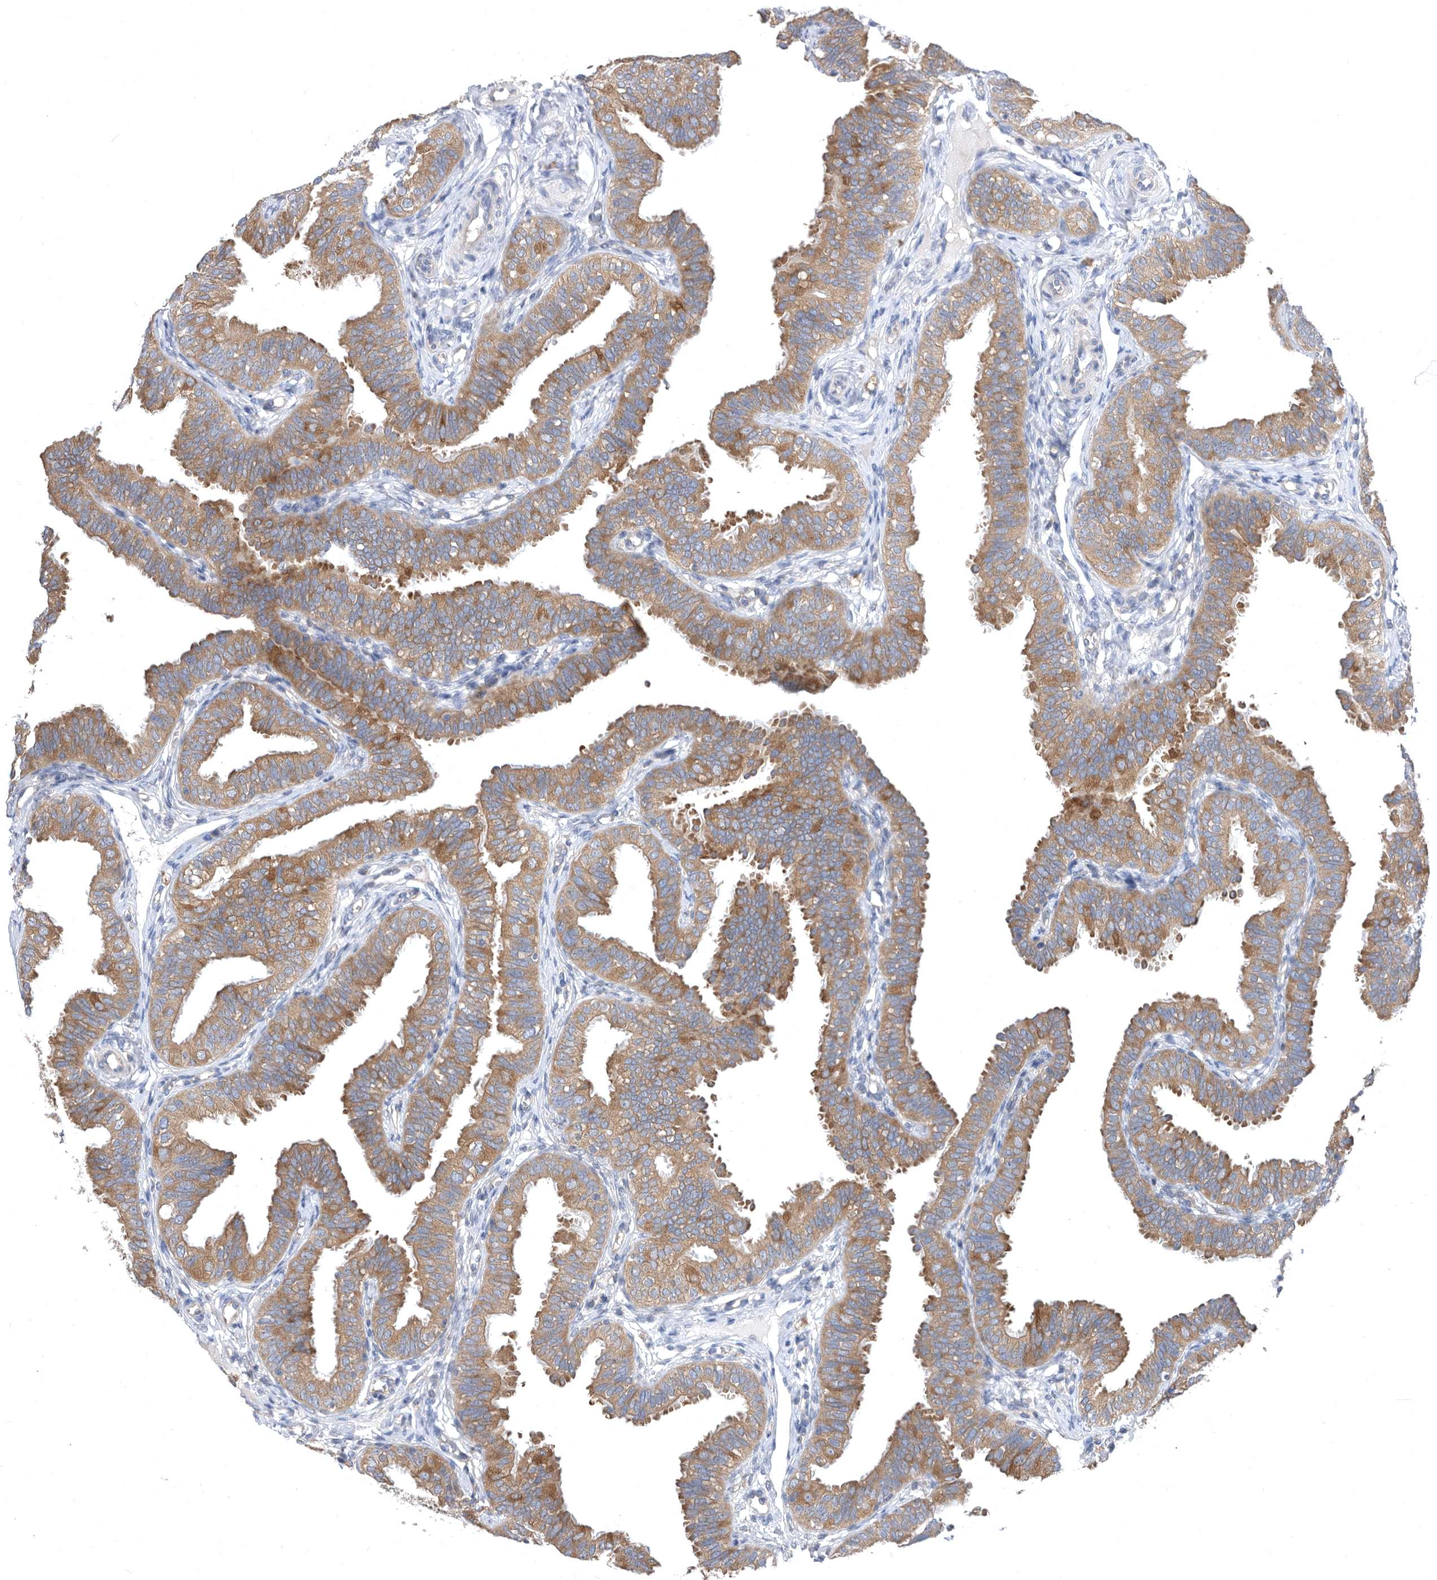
{"staining": {"intensity": "moderate", "quantity": ">75%", "location": "cytoplasmic/membranous"}, "tissue": "fallopian tube", "cell_type": "Glandular cells", "image_type": "normal", "snomed": [{"axis": "morphology", "description": "Normal tissue, NOS"}, {"axis": "topography", "description": "Fallopian tube"}], "caption": "DAB (3,3'-diaminobenzidine) immunohistochemical staining of benign human fallopian tube displays moderate cytoplasmic/membranous protein expression in approximately >75% of glandular cells.", "gene": "CCT4", "patient": {"sex": "female", "age": 35}}